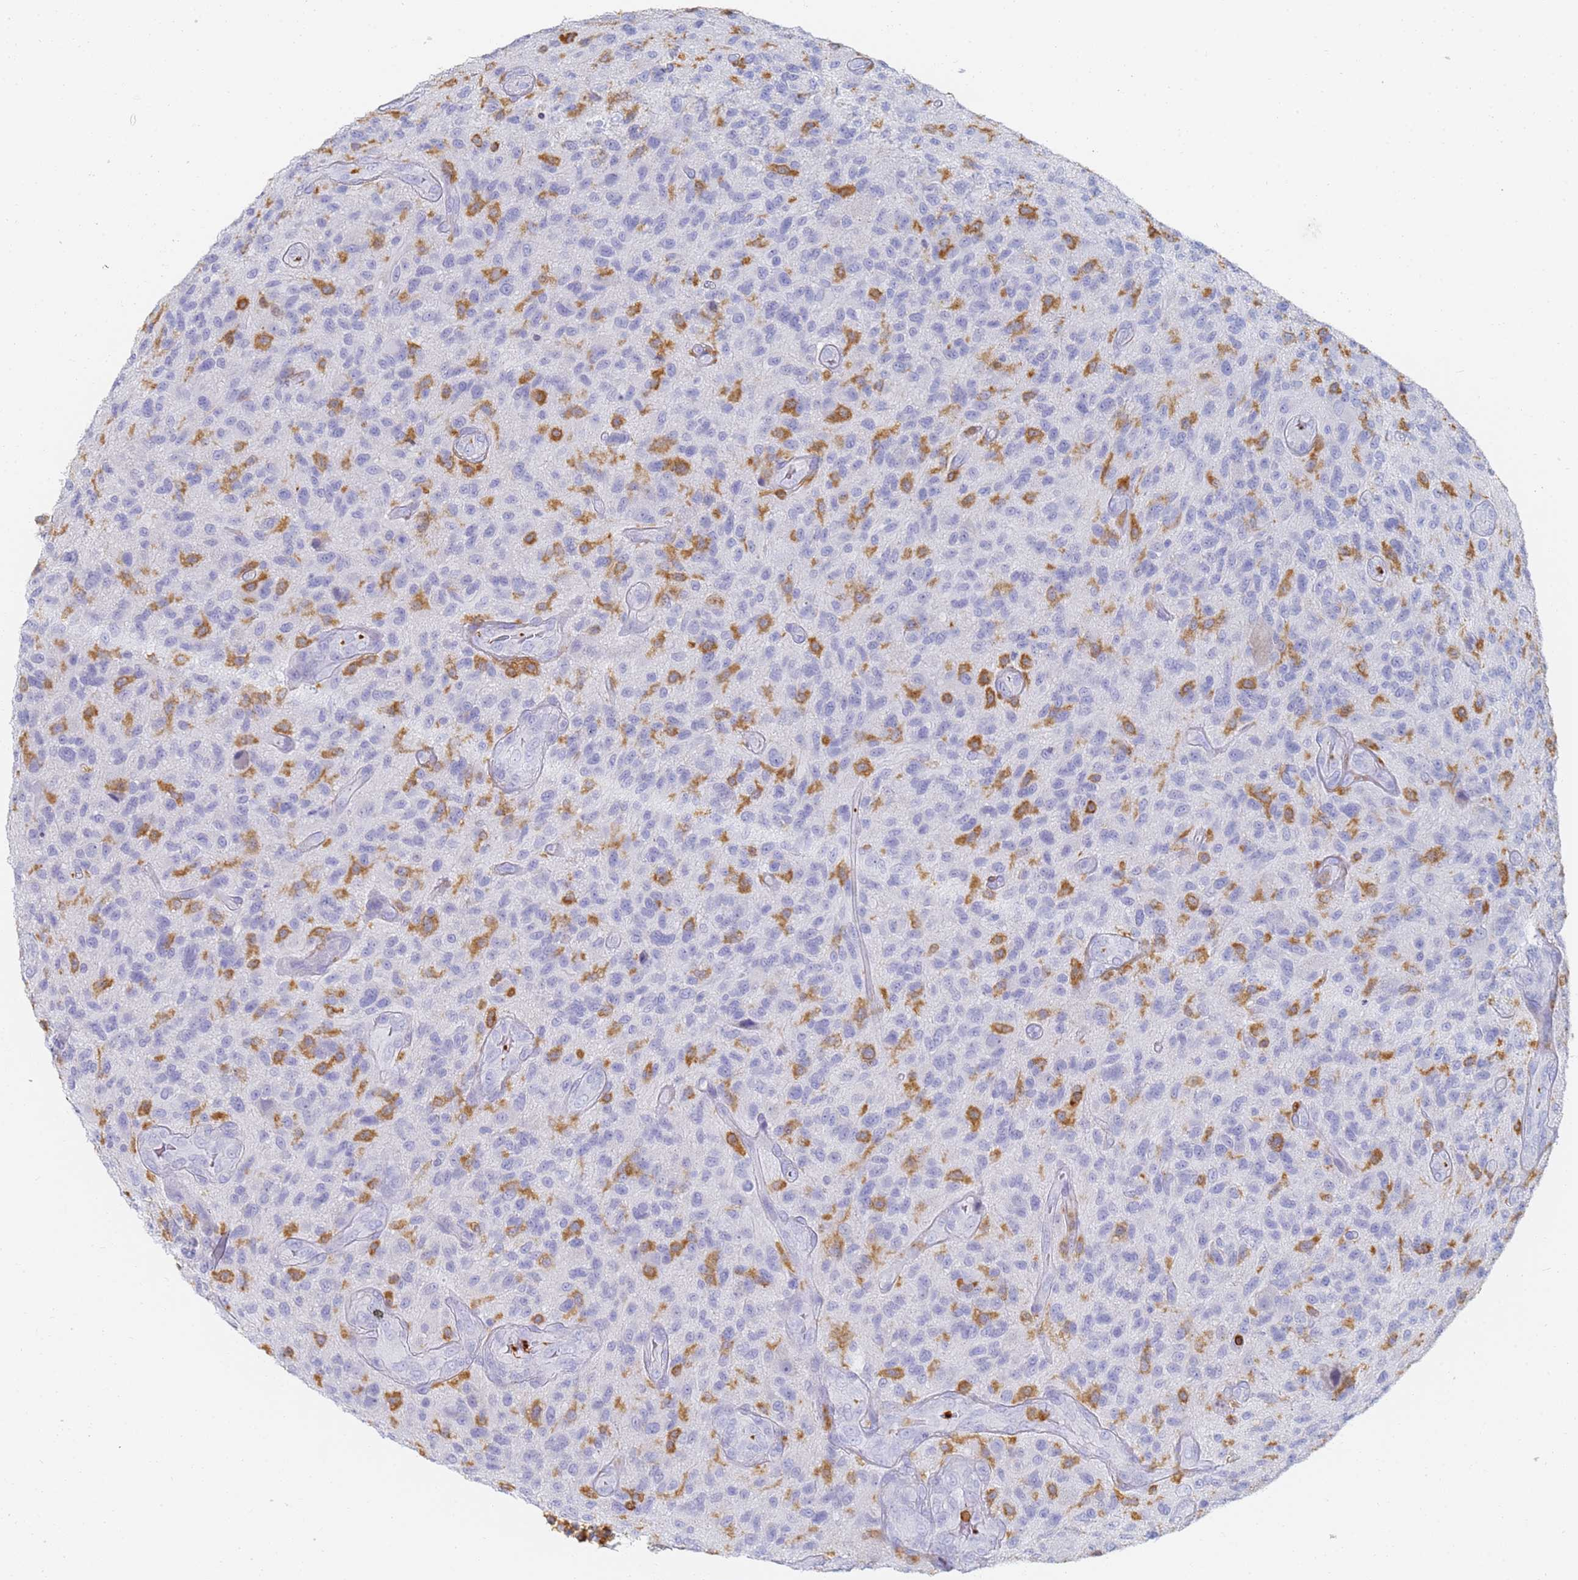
{"staining": {"intensity": "moderate", "quantity": "<25%", "location": "cytoplasmic/membranous"}, "tissue": "glioma", "cell_type": "Tumor cells", "image_type": "cancer", "snomed": [{"axis": "morphology", "description": "Glioma, malignant, High grade"}, {"axis": "topography", "description": "Brain"}], "caption": "Malignant glioma (high-grade) stained with a brown dye shows moderate cytoplasmic/membranous positive expression in about <25% of tumor cells.", "gene": "BIN2", "patient": {"sex": "male", "age": 47}}